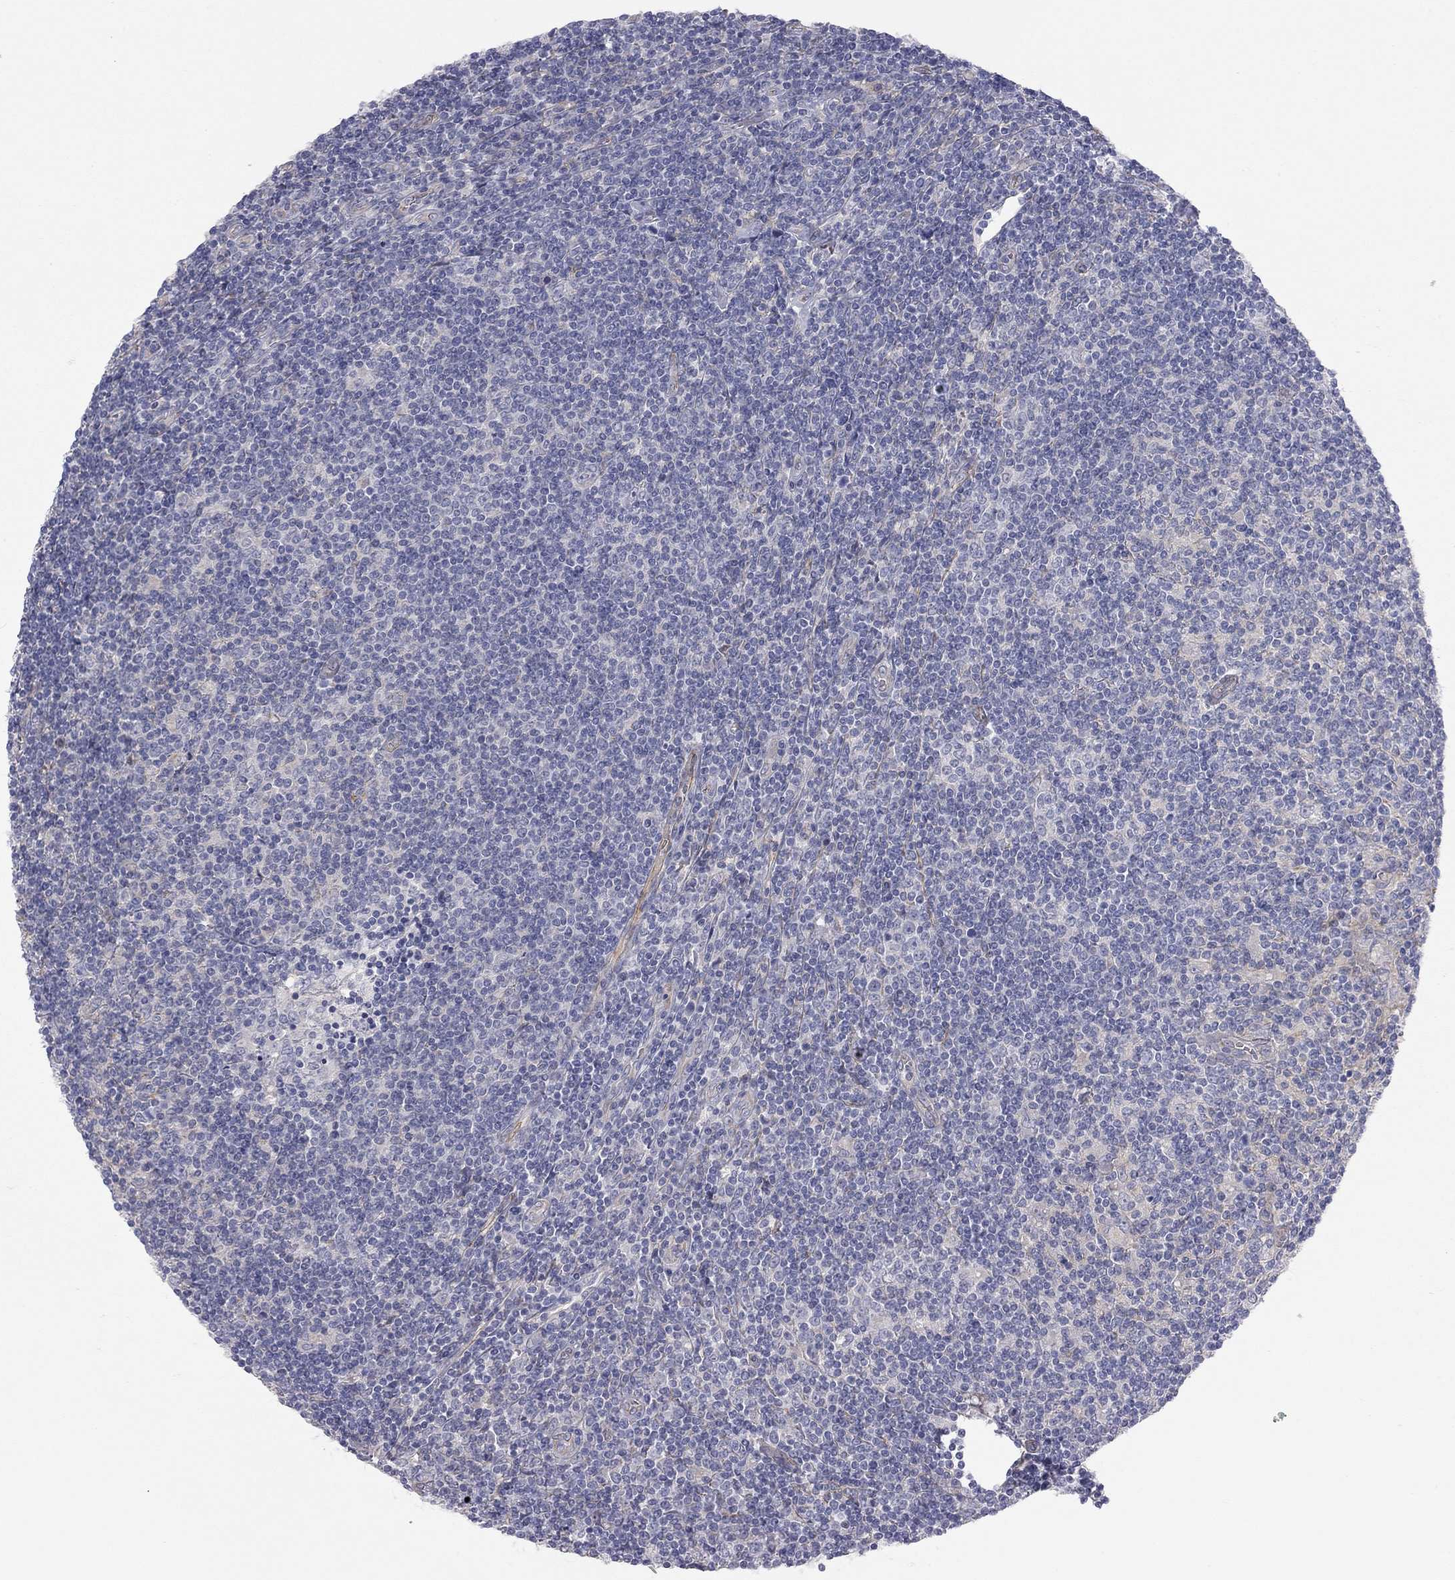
{"staining": {"intensity": "negative", "quantity": "none", "location": "none"}, "tissue": "lymphoma", "cell_type": "Tumor cells", "image_type": "cancer", "snomed": [{"axis": "morphology", "description": "Hodgkin's disease, NOS"}, {"axis": "topography", "description": "Lymph node"}], "caption": "Image shows no significant protein staining in tumor cells of lymphoma. Nuclei are stained in blue.", "gene": "GPRC5B", "patient": {"sex": "male", "age": 40}}